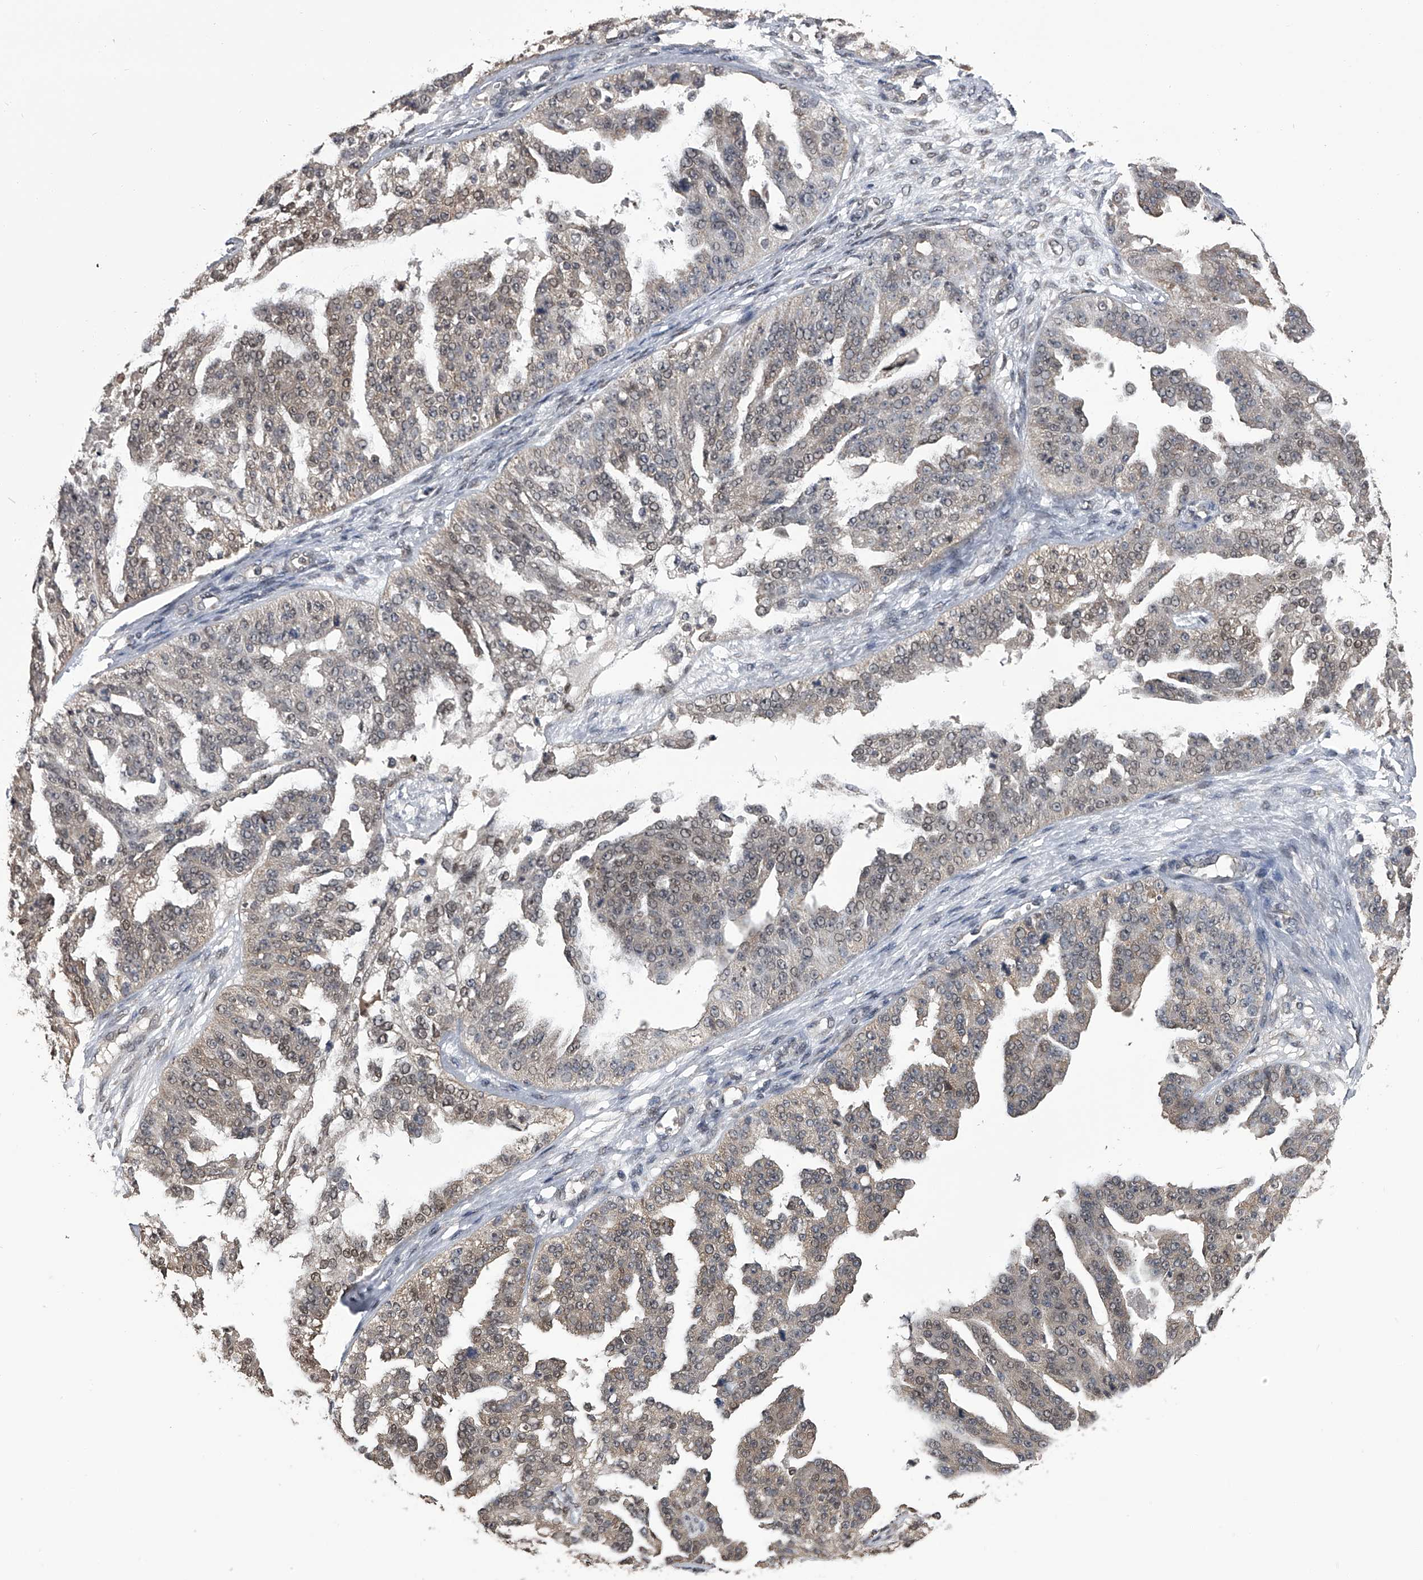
{"staining": {"intensity": "weak", "quantity": ">75%", "location": "cytoplasmic/membranous,nuclear"}, "tissue": "ovarian cancer", "cell_type": "Tumor cells", "image_type": "cancer", "snomed": [{"axis": "morphology", "description": "Cystadenocarcinoma, serous, NOS"}, {"axis": "topography", "description": "Ovary"}], "caption": "Human serous cystadenocarcinoma (ovarian) stained for a protein (brown) displays weak cytoplasmic/membranous and nuclear positive expression in about >75% of tumor cells.", "gene": "TSNAX", "patient": {"sex": "female", "age": 58}}